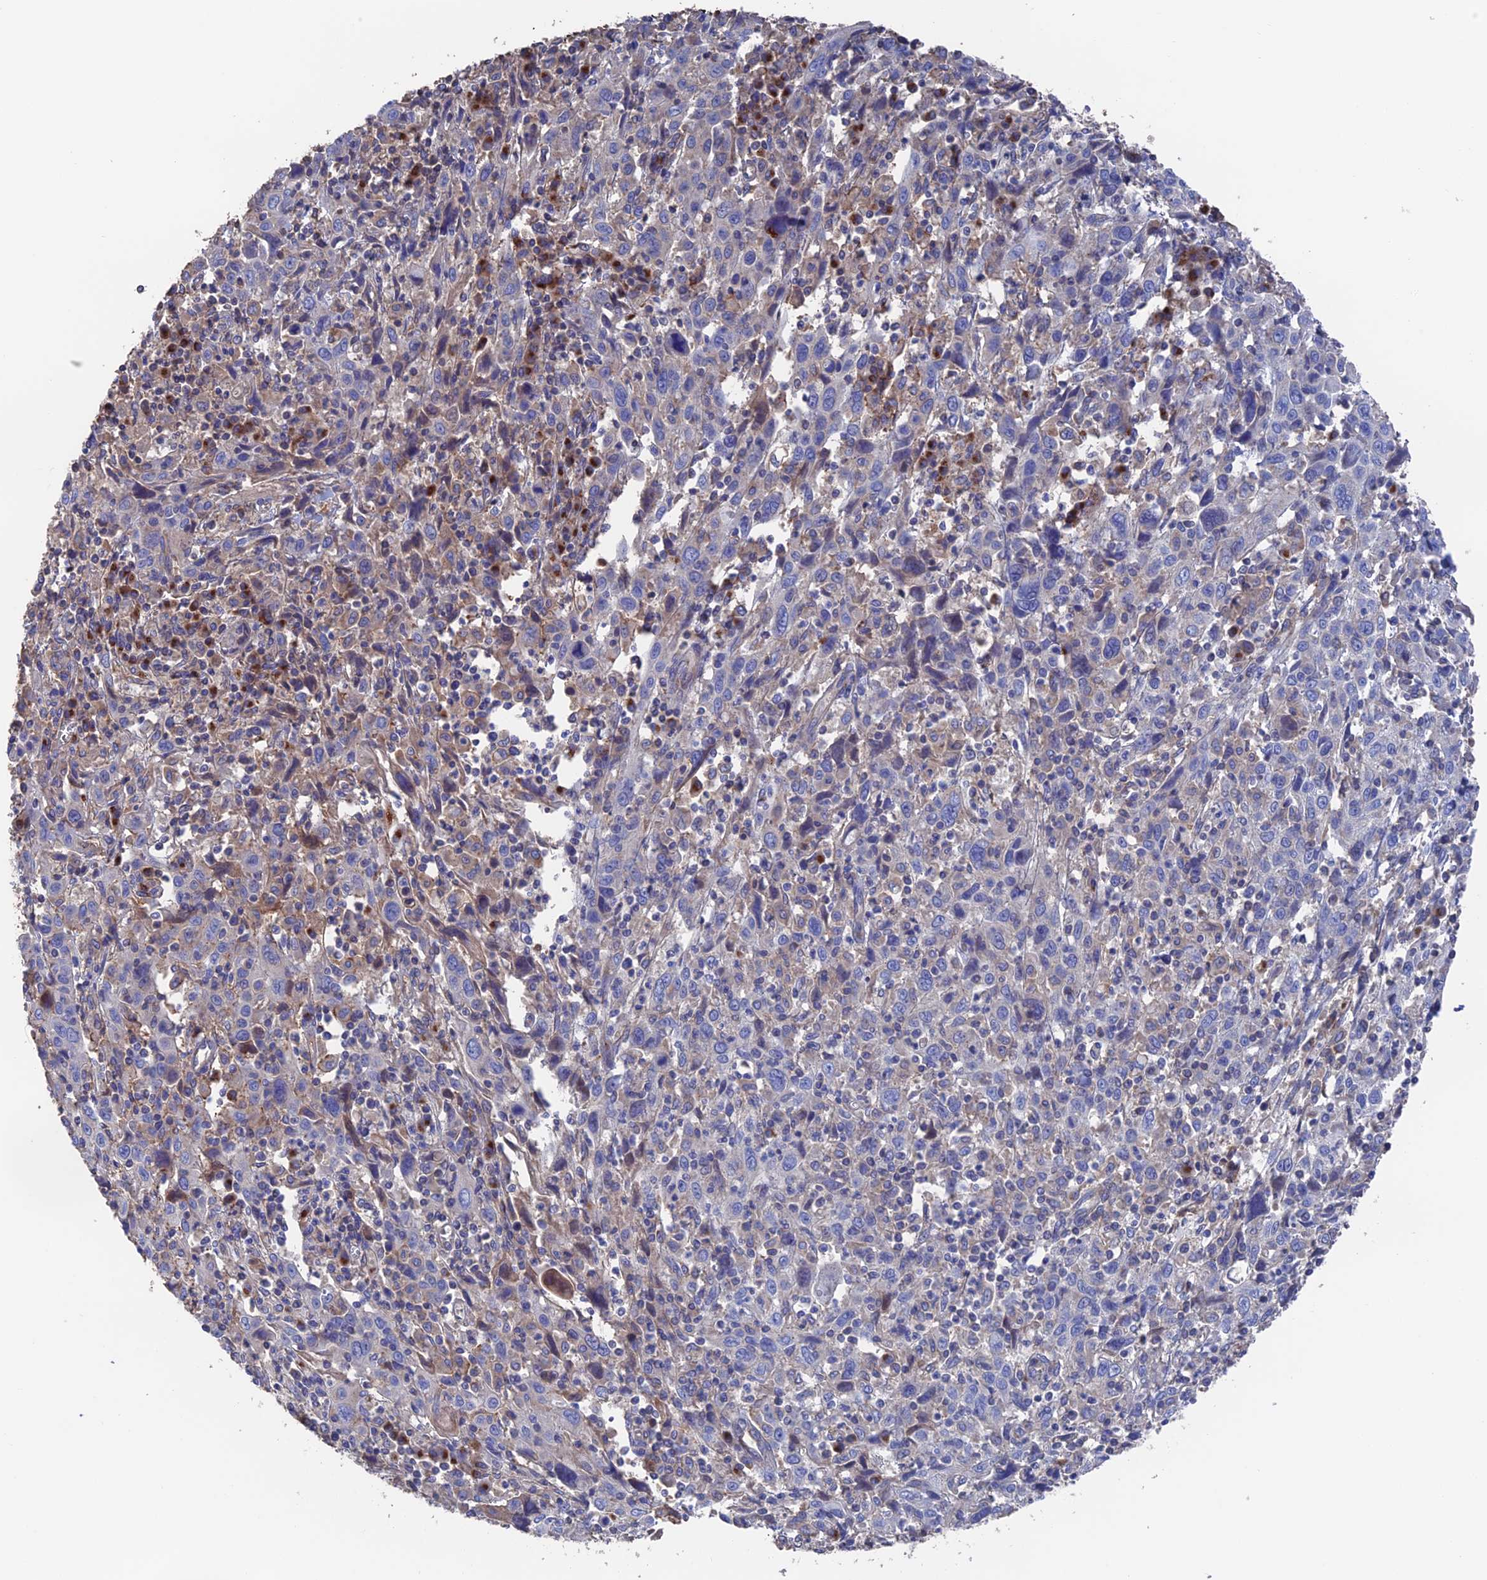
{"staining": {"intensity": "negative", "quantity": "none", "location": "none"}, "tissue": "cervical cancer", "cell_type": "Tumor cells", "image_type": "cancer", "snomed": [{"axis": "morphology", "description": "Squamous cell carcinoma, NOS"}, {"axis": "topography", "description": "Cervix"}], "caption": "This is an immunohistochemistry image of human squamous cell carcinoma (cervical). There is no staining in tumor cells.", "gene": "HPF1", "patient": {"sex": "female", "age": 46}}